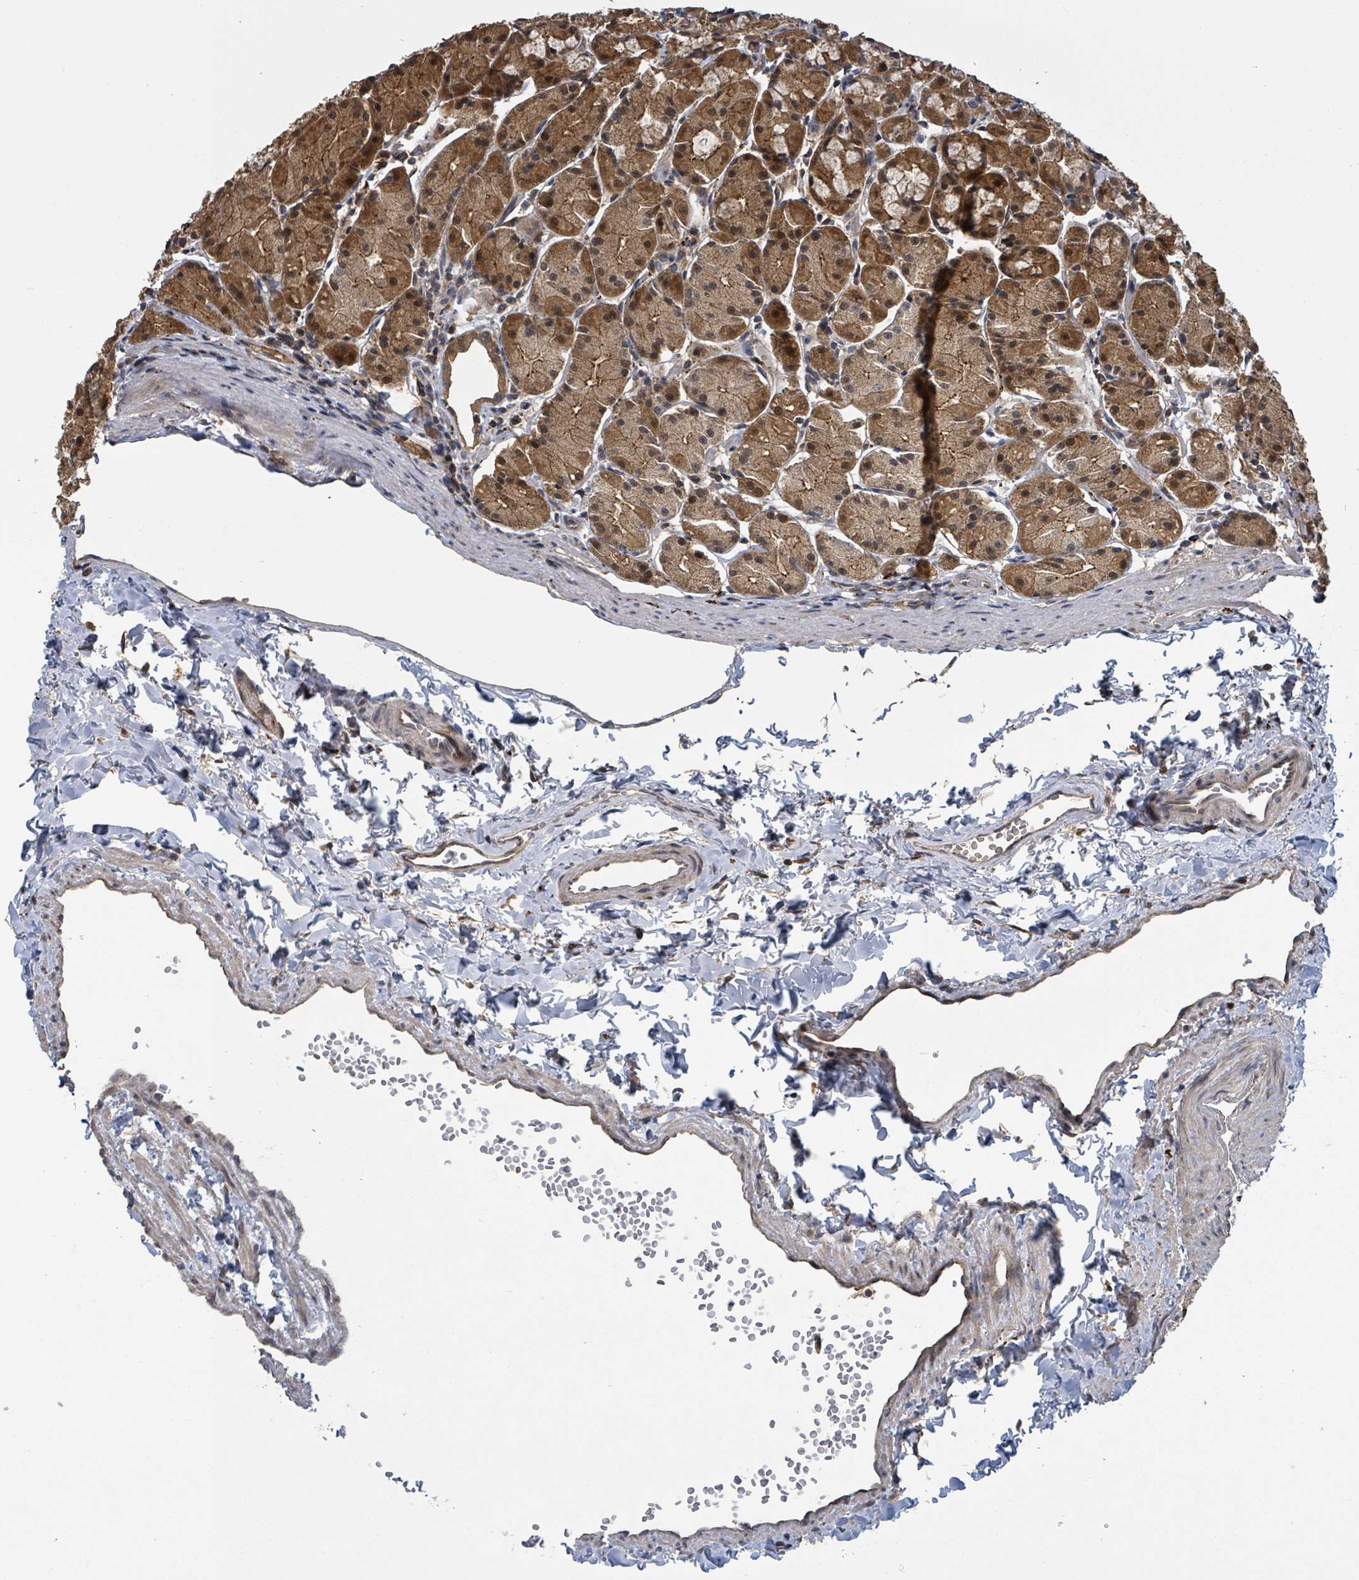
{"staining": {"intensity": "strong", "quantity": "25%-75%", "location": "cytoplasmic/membranous"}, "tissue": "stomach", "cell_type": "Glandular cells", "image_type": "normal", "snomed": [{"axis": "morphology", "description": "Normal tissue, NOS"}, {"axis": "topography", "description": "Stomach, upper"}], "caption": "Normal stomach was stained to show a protein in brown. There is high levels of strong cytoplasmic/membranous staining in approximately 25%-75% of glandular cells. (DAB (3,3'-diaminobenzidine) IHC, brown staining for protein, blue staining for nuclei).", "gene": "CCDC121", "patient": {"sex": "male", "age": 47}}